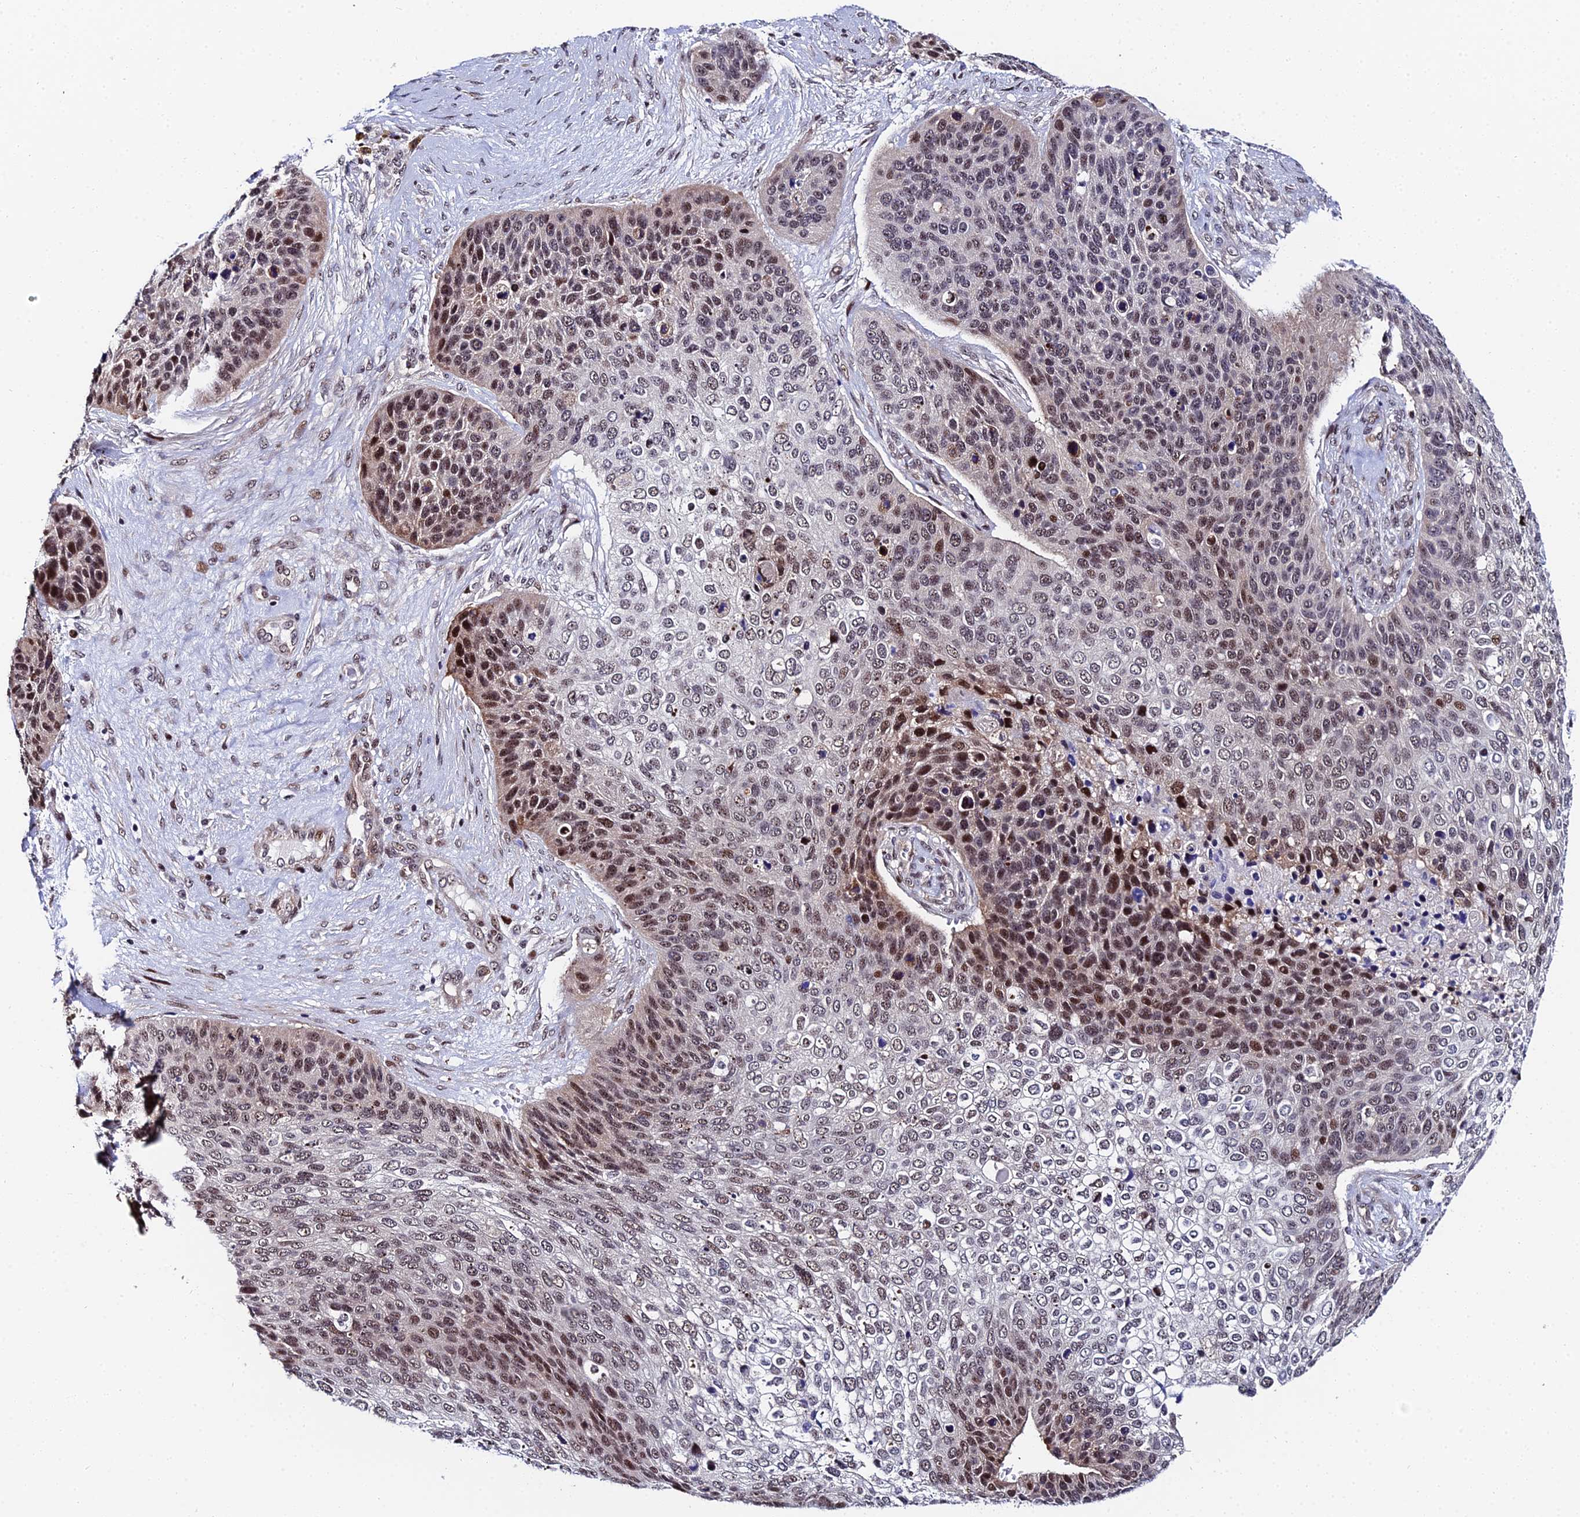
{"staining": {"intensity": "moderate", "quantity": ">75%", "location": "nuclear"}, "tissue": "skin cancer", "cell_type": "Tumor cells", "image_type": "cancer", "snomed": [{"axis": "morphology", "description": "Basal cell carcinoma"}, {"axis": "topography", "description": "Skin"}], "caption": "This is an image of immunohistochemistry staining of skin basal cell carcinoma, which shows moderate expression in the nuclear of tumor cells.", "gene": "TIFA", "patient": {"sex": "female", "age": 74}}